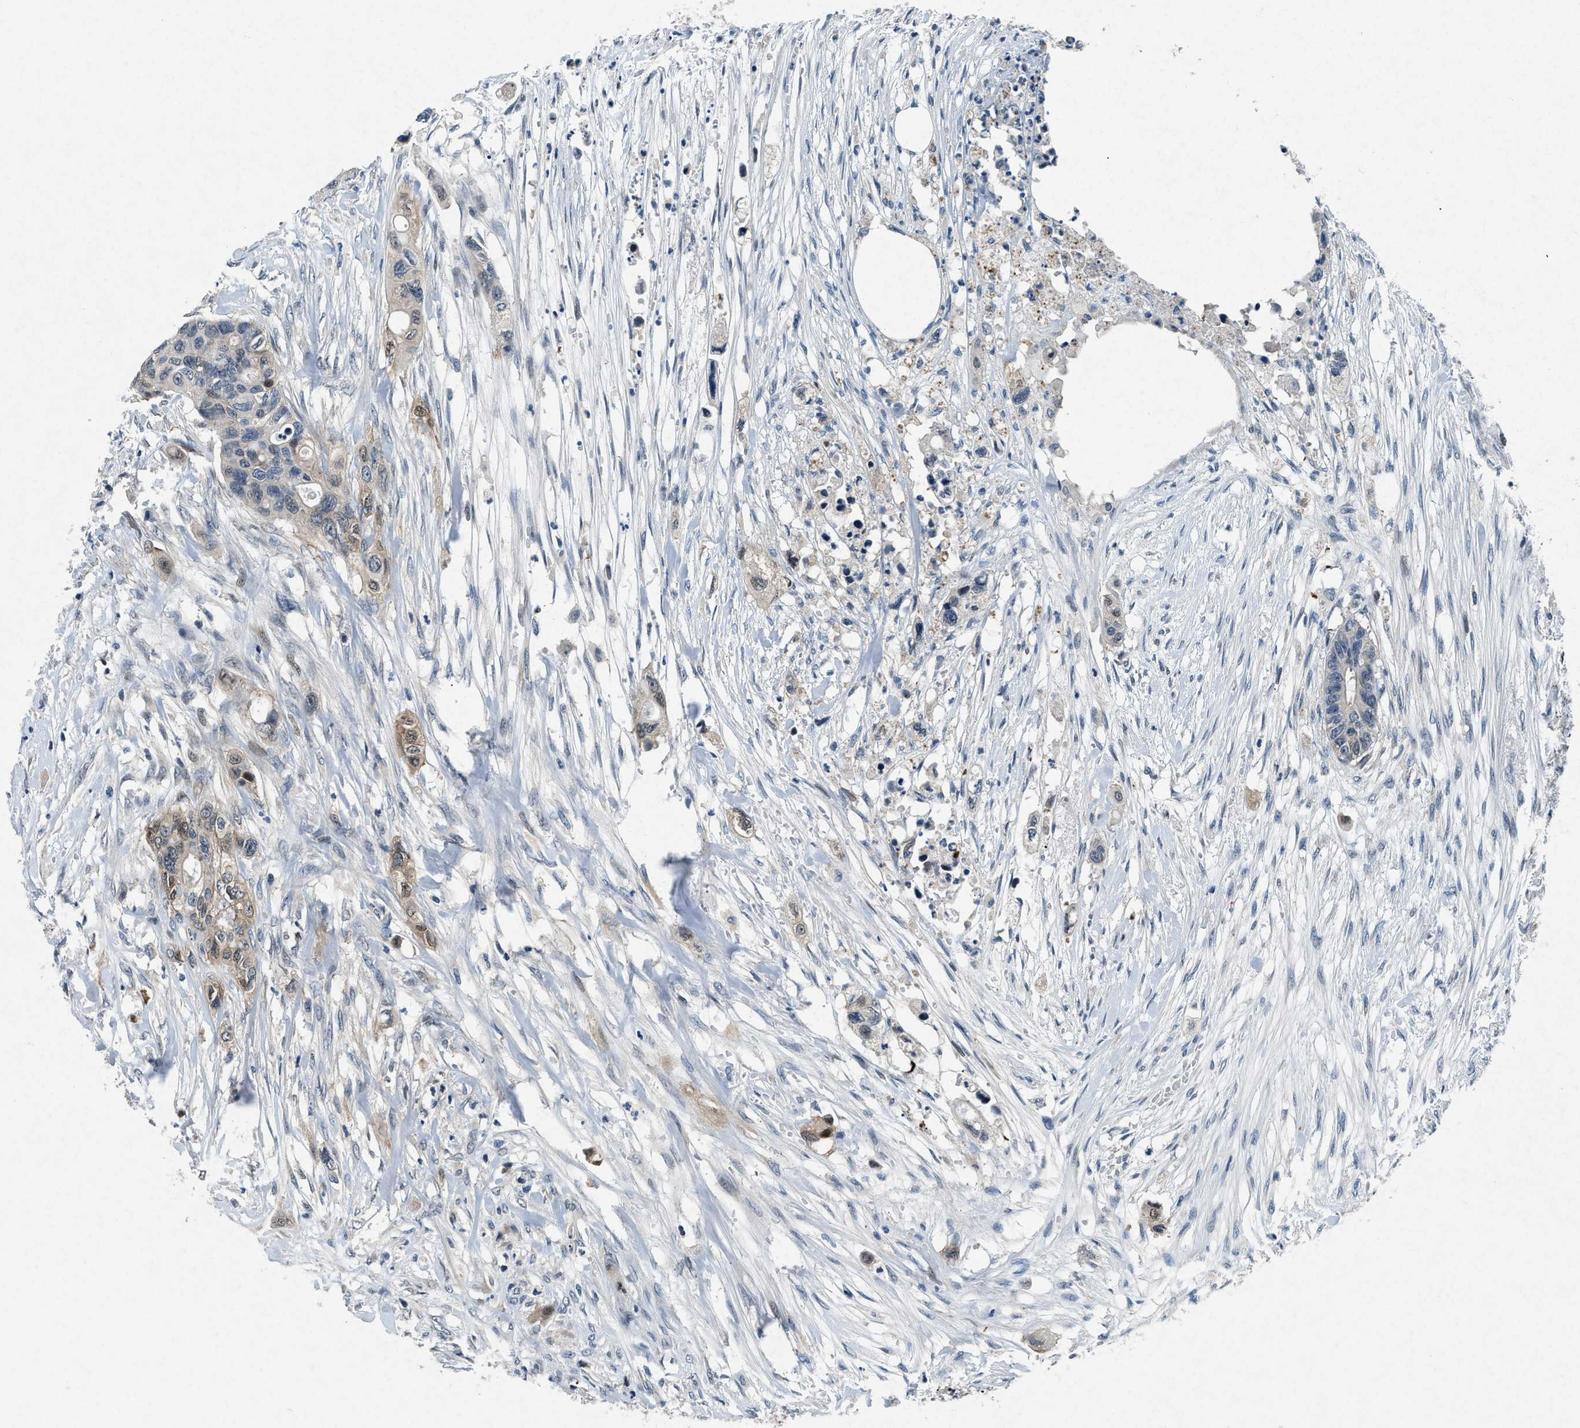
{"staining": {"intensity": "moderate", "quantity": "<25%", "location": "nuclear"}, "tissue": "colorectal cancer", "cell_type": "Tumor cells", "image_type": "cancer", "snomed": [{"axis": "morphology", "description": "Adenocarcinoma, NOS"}, {"axis": "topography", "description": "Colon"}], "caption": "Immunohistochemical staining of colorectal cancer shows low levels of moderate nuclear staining in about <25% of tumor cells.", "gene": "PHLDA1", "patient": {"sex": "female", "age": 57}}